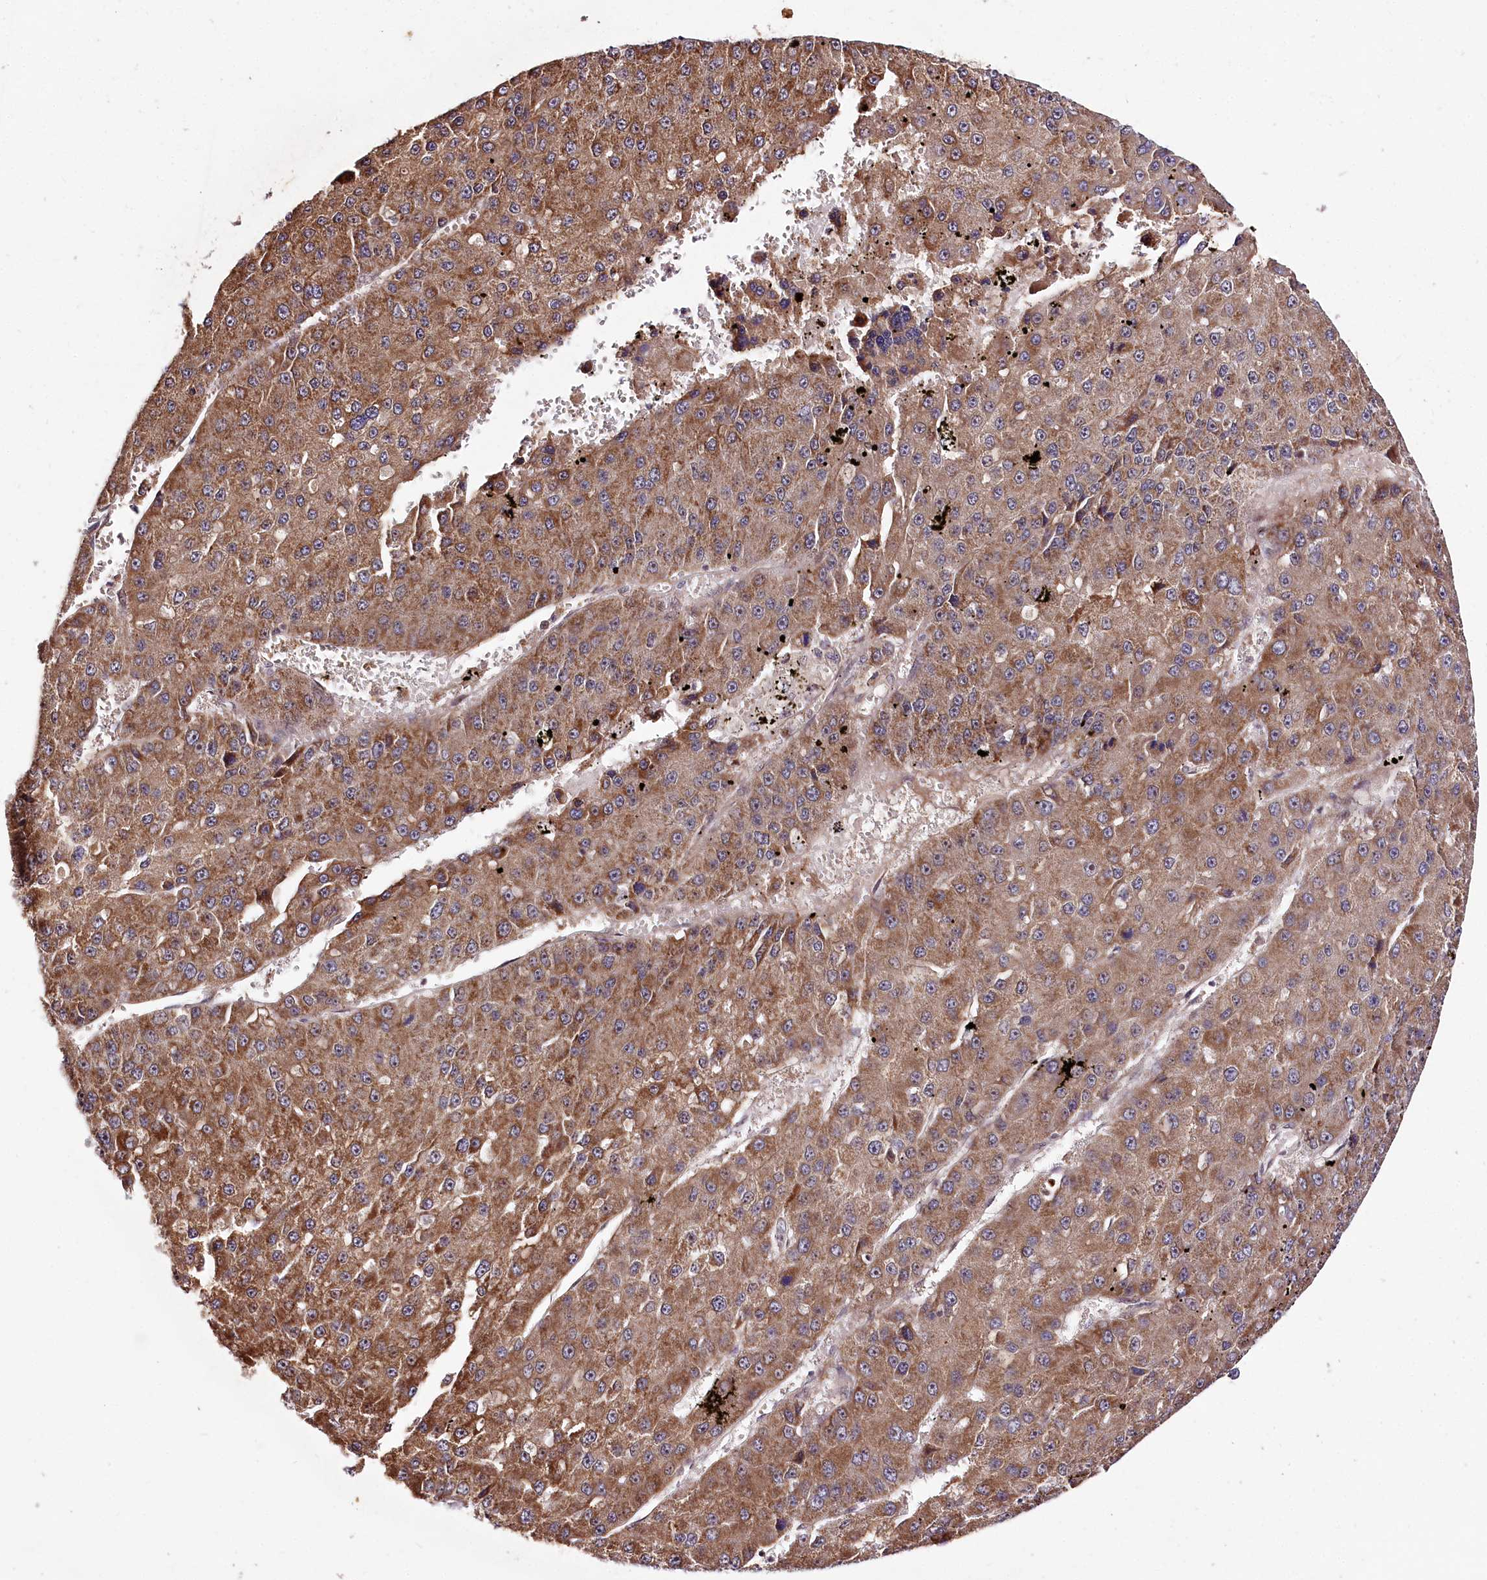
{"staining": {"intensity": "moderate", "quantity": ">75%", "location": "cytoplasmic/membranous"}, "tissue": "liver cancer", "cell_type": "Tumor cells", "image_type": "cancer", "snomed": [{"axis": "morphology", "description": "Carcinoma, Hepatocellular, NOS"}, {"axis": "topography", "description": "Liver"}], "caption": "Immunohistochemistry (IHC) staining of hepatocellular carcinoma (liver), which displays medium levels of moderate cytoplasmic/membranous staining in approximately >75% of tumor cells indicating moderate cytoplasmic/membranous protein staining. The staining was performed using DAB (brown) for protein detection and nuclei were counterstained in hematoxylin (blue).", "gene": "DMP1", "patient": {"sex": "female", "age": 73}}